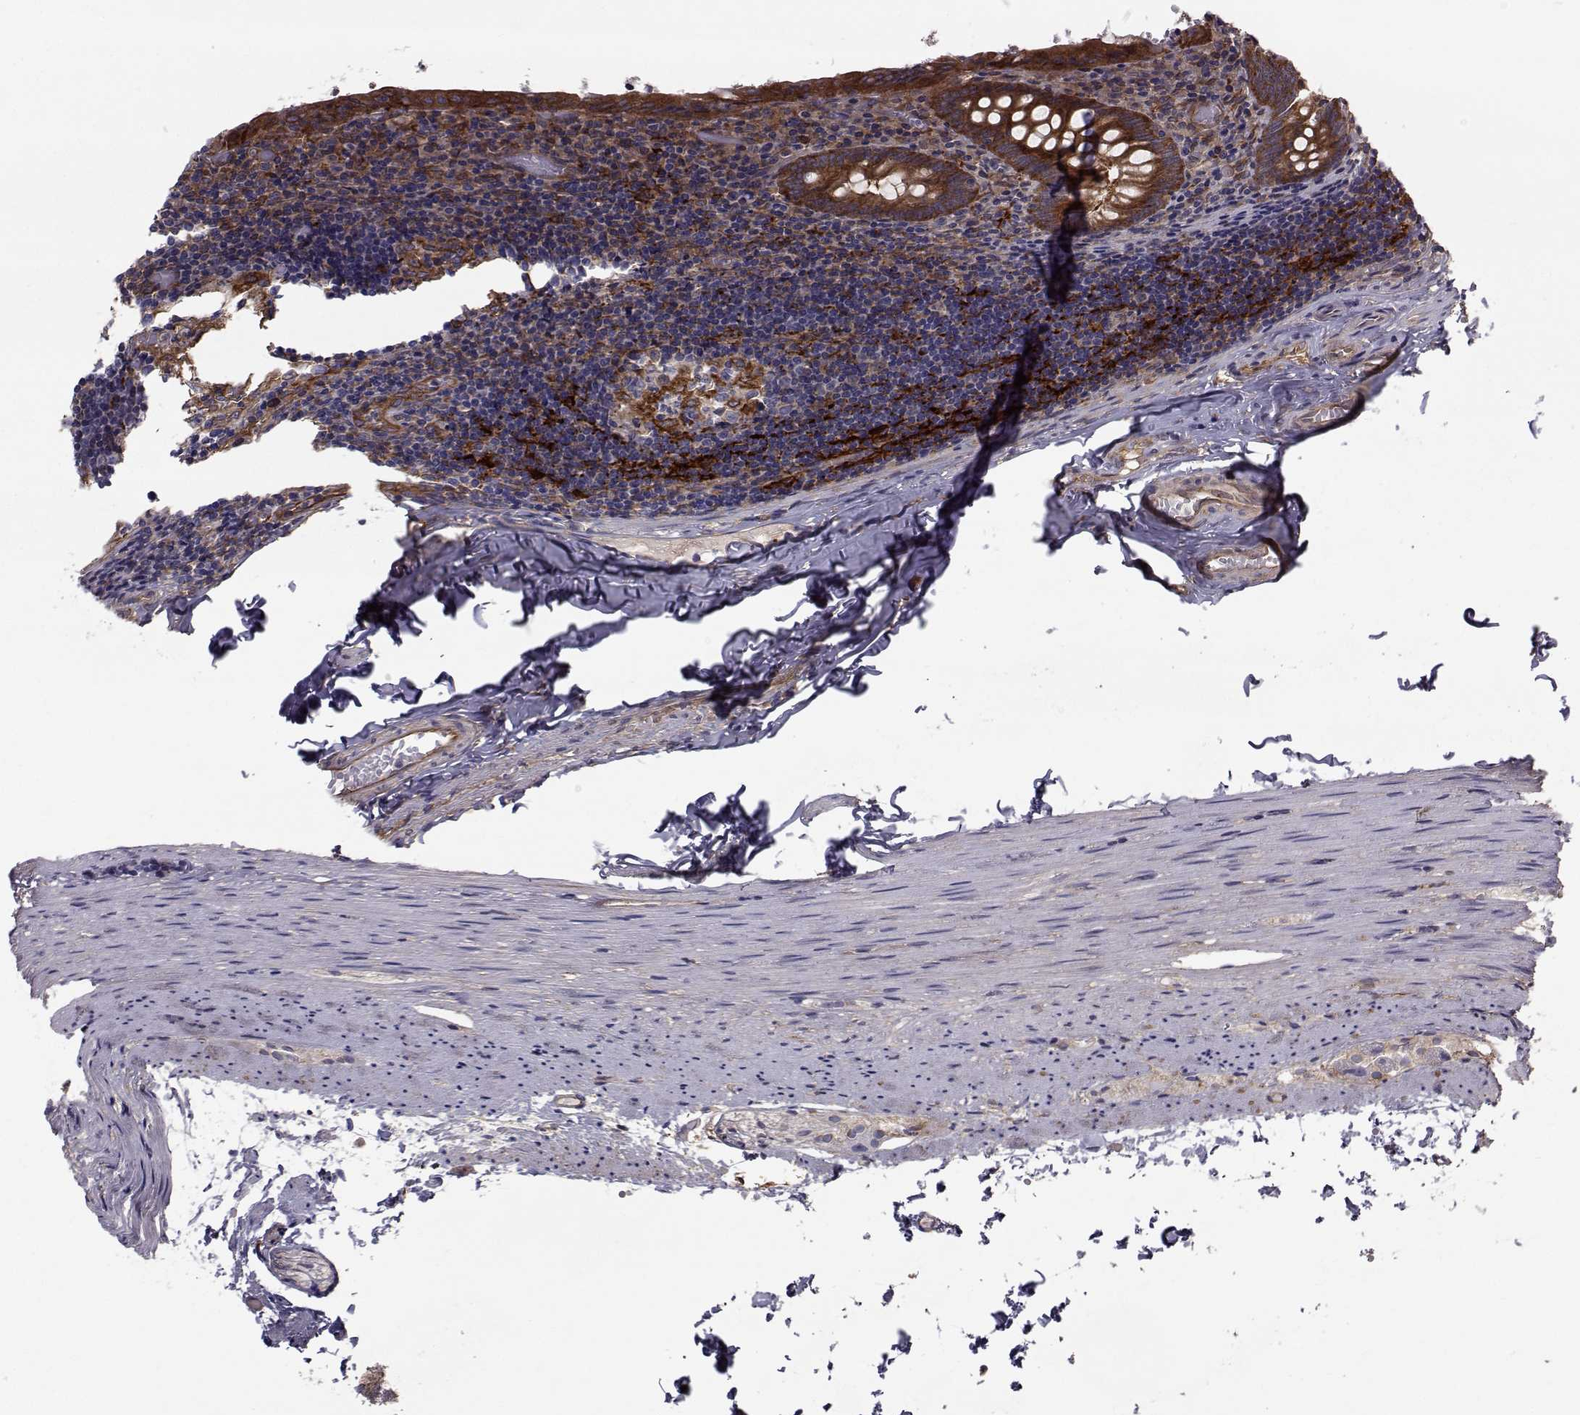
{"staining": {"intensity": "strong", "quantity": ">75%", "location": "cytoplasmic/membranous"}, "tissue": "appendix", "cell_type": "Glandular cells", "image_type": "normal", "snomed": [{"axis": "morphology", "description": "Normal tissue, NOS"}, {"axis": "topography", "description": "Appendix"}], "caption": "An image showing strong cytoplasmic/membranous expression in approximately >75% of glandular cells in normal appendix, as visualized by brown immunohistochemical staining.", "gene": "TRIP10", "patient": {"sex": "female", "age": 23}}